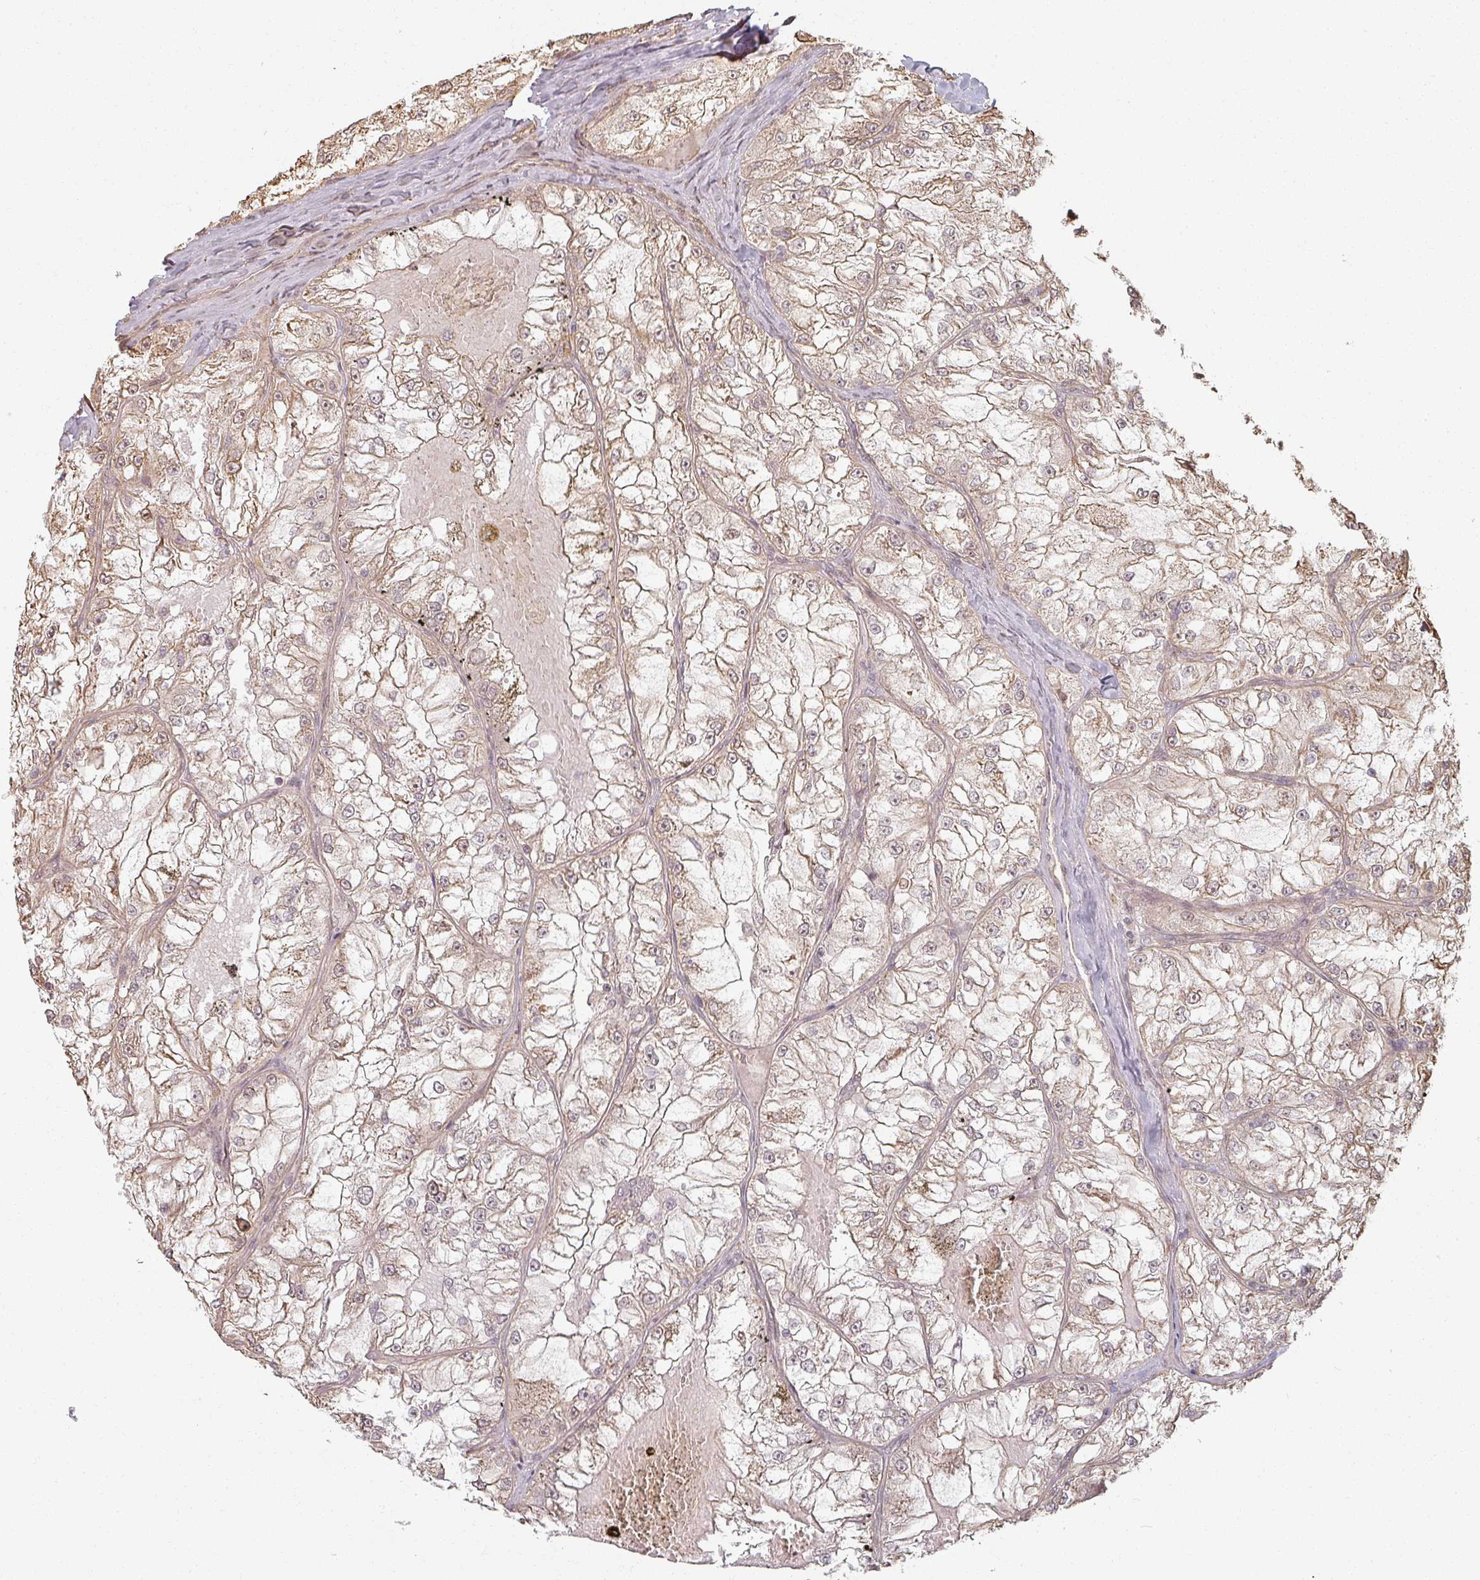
{"staining": {"intensity": "weak", "quantity": ">75%", "location": "cytoplasmic/membranous,nuclear"}, "tissue": "renal cancer", "cell_type": "Tumor cells", "image_type": "cancer", "snomed": [{"axis": "morphology", "description": "Adenocarcinoma, NOS"}, {"axis": "topography", "description": "Kidney"}], "caption": "Protein staining of renal cancer (adenocarcinoma) tissue shows weak cytoplasmic/membranous and nuclear positivity in about >75% of tumor cells.", "gene": "MED19", "patient": {"sex": "female", "age": 72}}